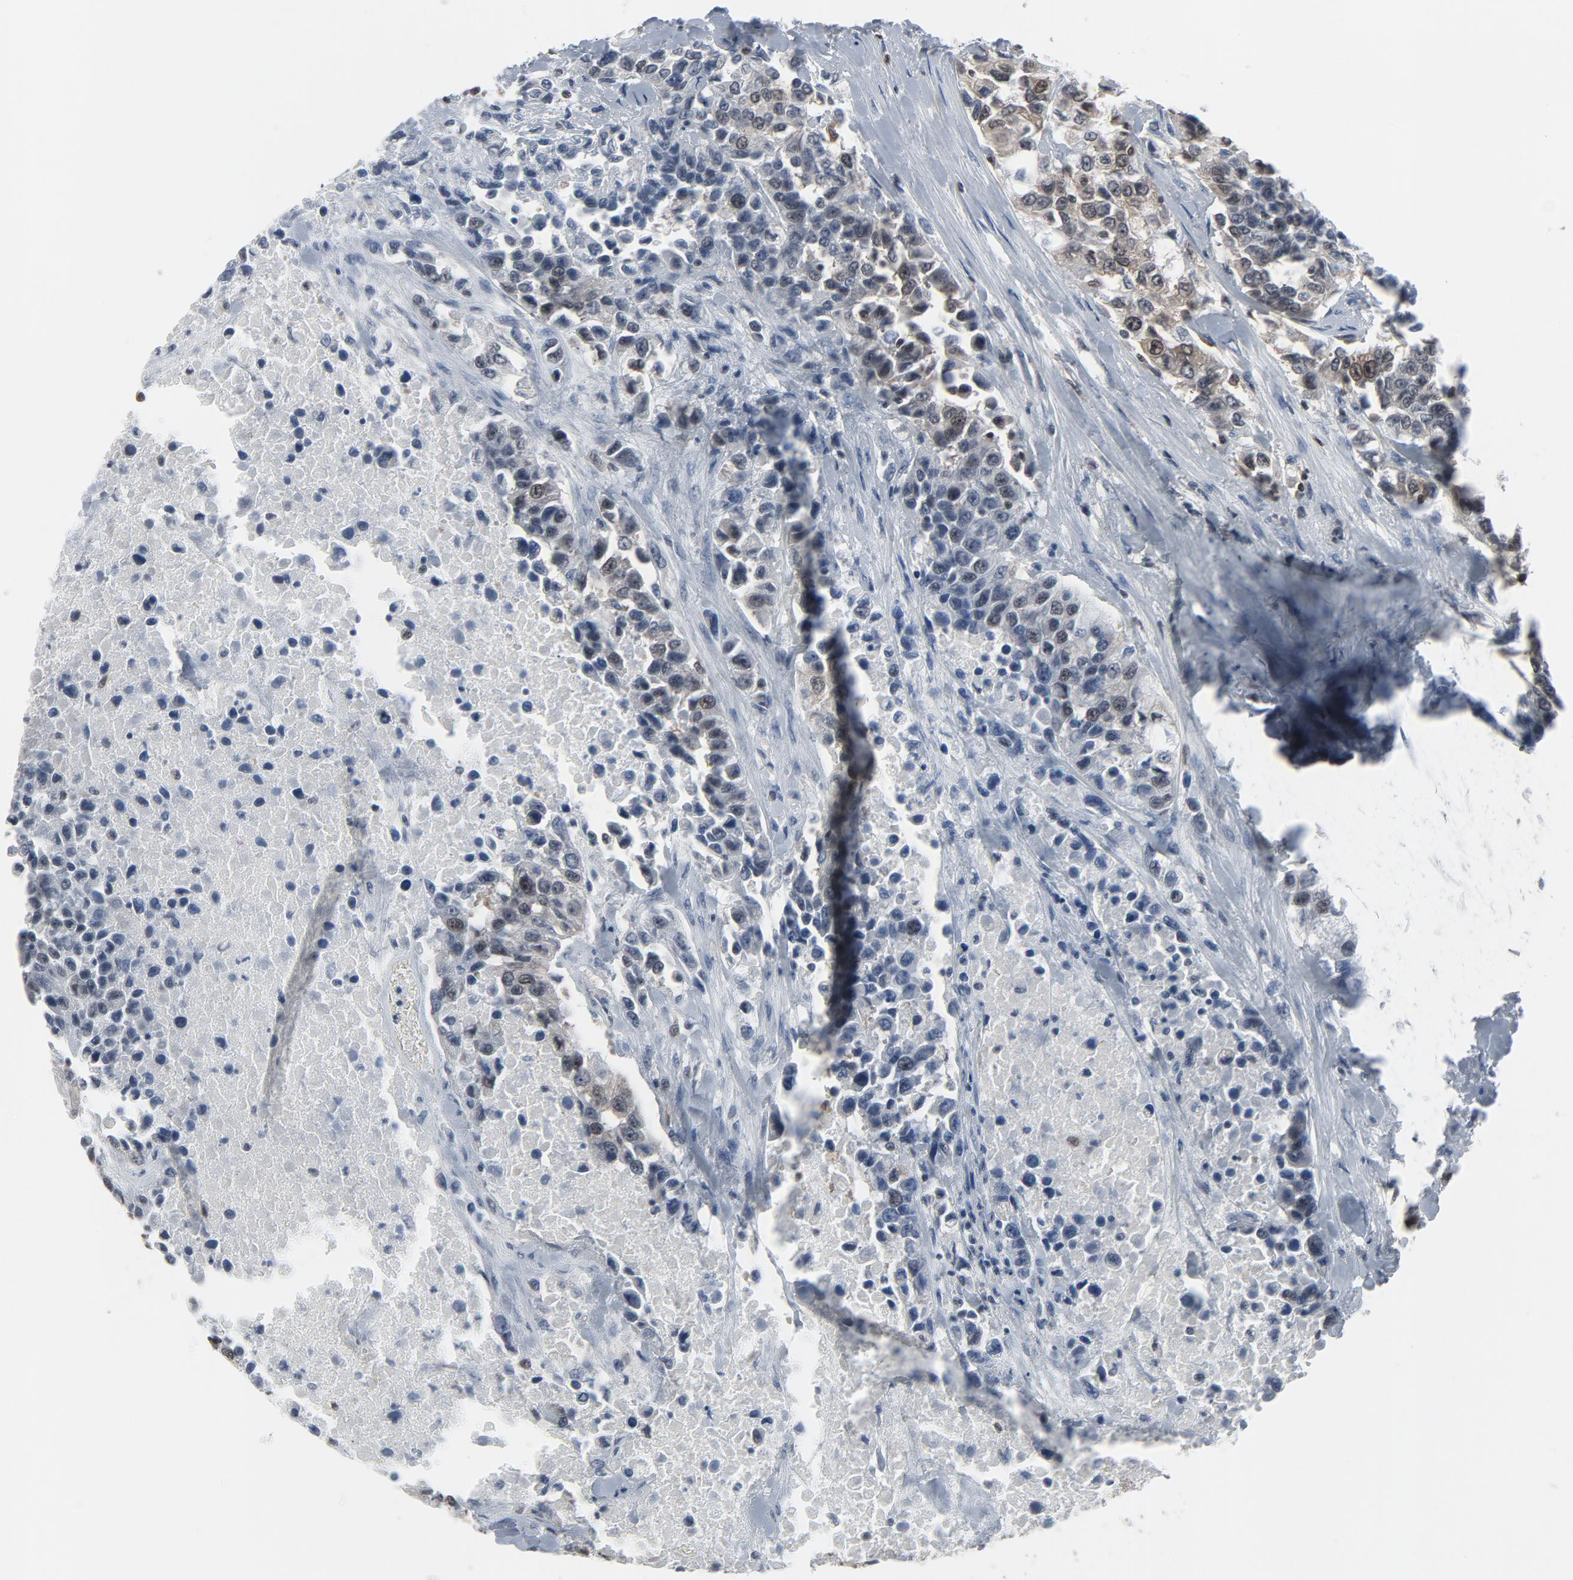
{"staining": {"intensity": "moderate", "quantity": "25%-75%", "location": "cytoplasmic/membranous"}, "tissue": "urothelial cancer", "cell_type": "Tumor cells", "image_type": "cancer", "snomed": [{"axis": "morphology", "description": "Urothelial carcinoma, High grade"}, {"axis": "topography", "description": "Urinary bladder"}], "caption": "A brown stain shows moderate cytoplasmic/membranous expression of a protein in human urothelial carcinoma (high-grade) tumor cells. (DAB (3,3'-diaminobenzidine) IHC, brown staining for protein, blue staining for nuclei).", "gene": "STAT5A", "patient": {"sex": "female", "age": 80}}